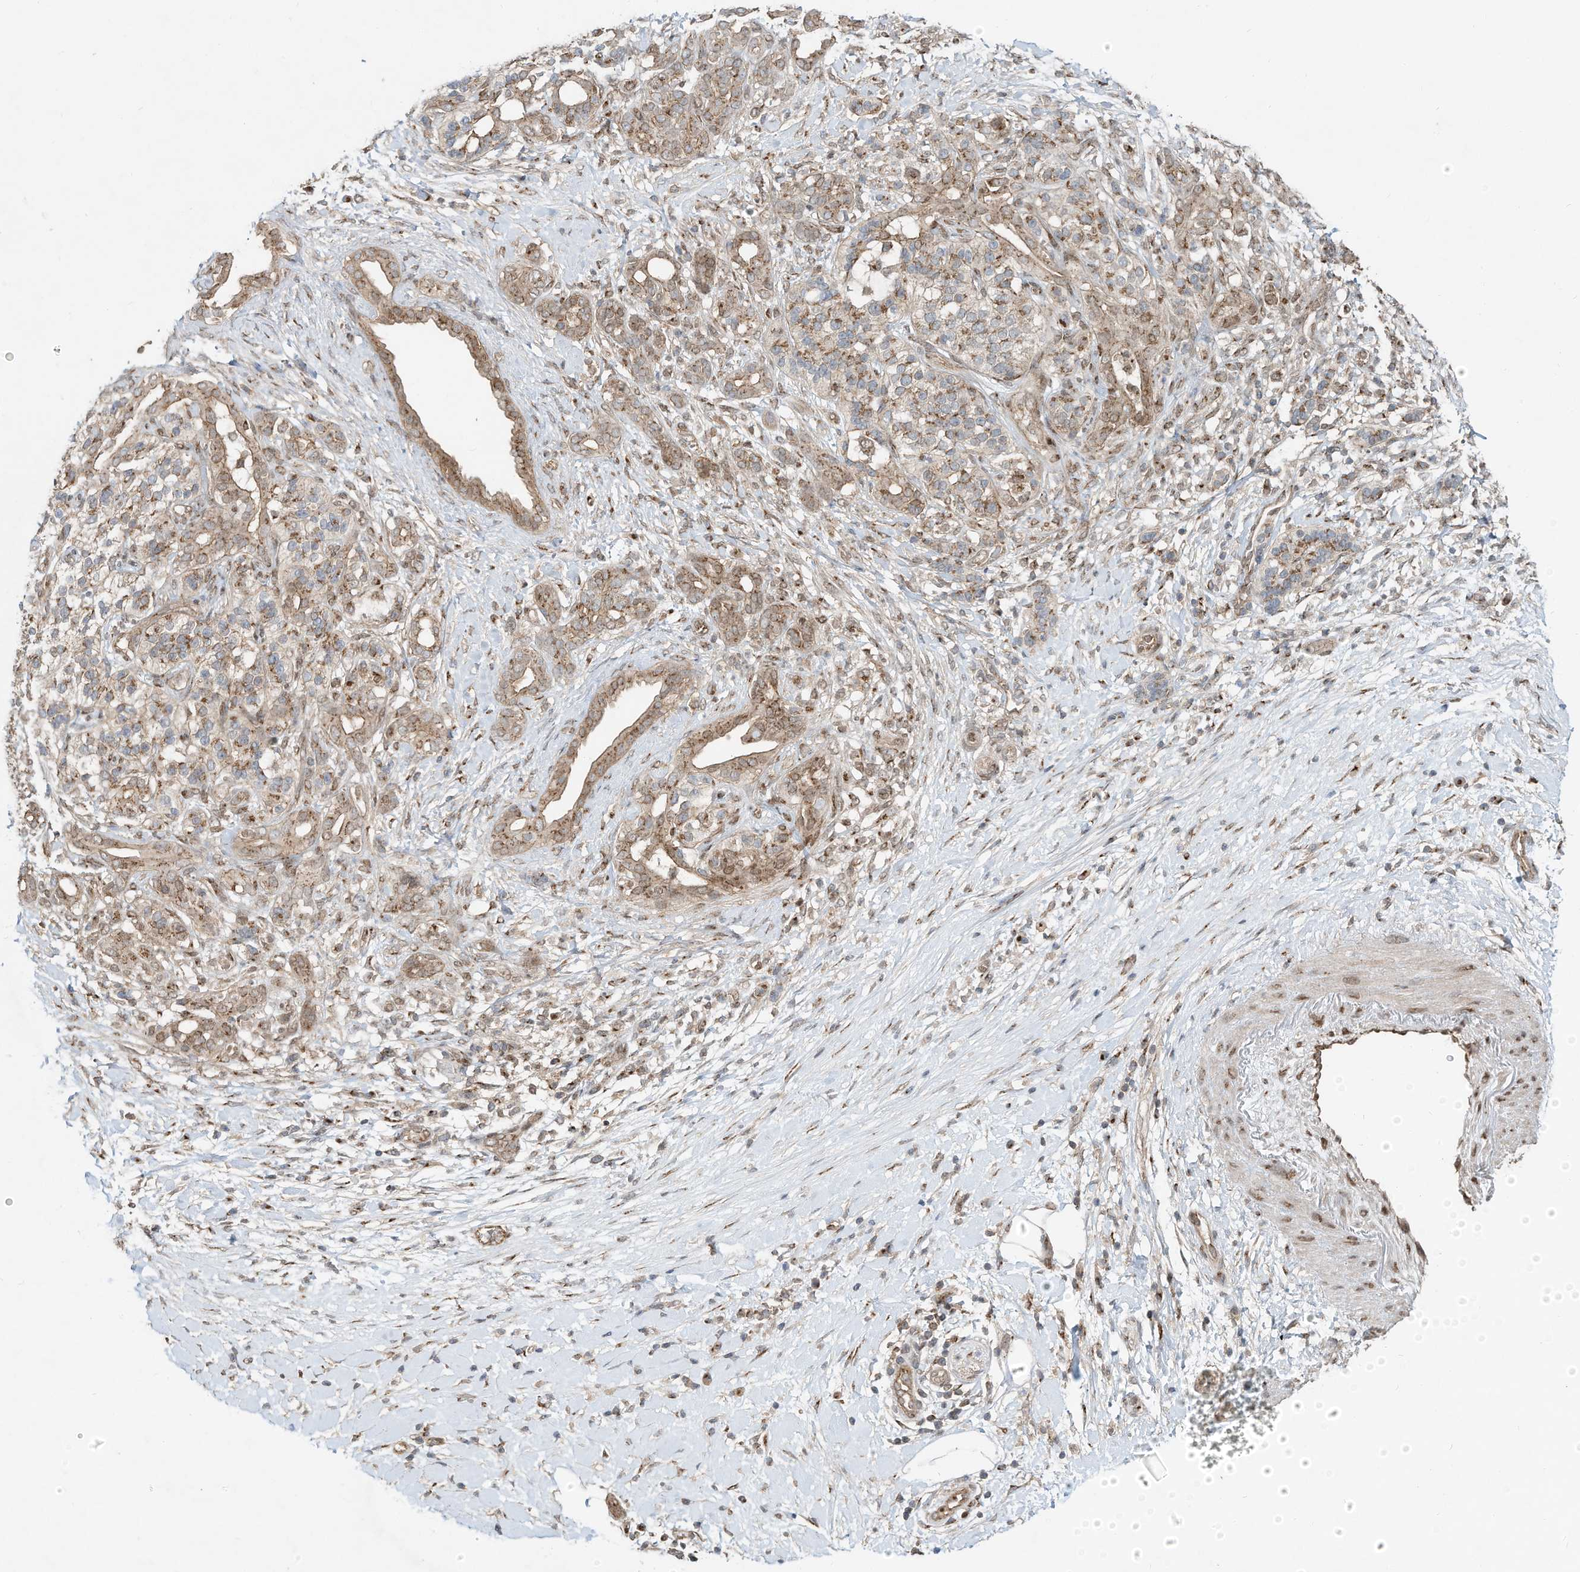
{"staining": {"intensity": "moderate", "quantity": ">75%", "location": "cytoplasmic/membranous"}, "tissue": "pancreatic cancer", "cell_type": "Tumor cells", "image_type": "cancer", "snomed": [{"axis": "morphology", "description": "Adenocarcinoma, NOS"}, {"axis": "topography", "description": "Pancreas"}], "caption": "Immunohistochemical staining of adenocarcinoma (pancreatic) shows medium levels of moderate cytoplasmic/membranous protein positivity in about >75% of tumor cells. The staining was performed using DAB, with brown indicating positive protein expression. Nuclei are stained blue with hematoxylin.", "gene": "CUX1", "patient": {"sex": "male", "age": 58}}